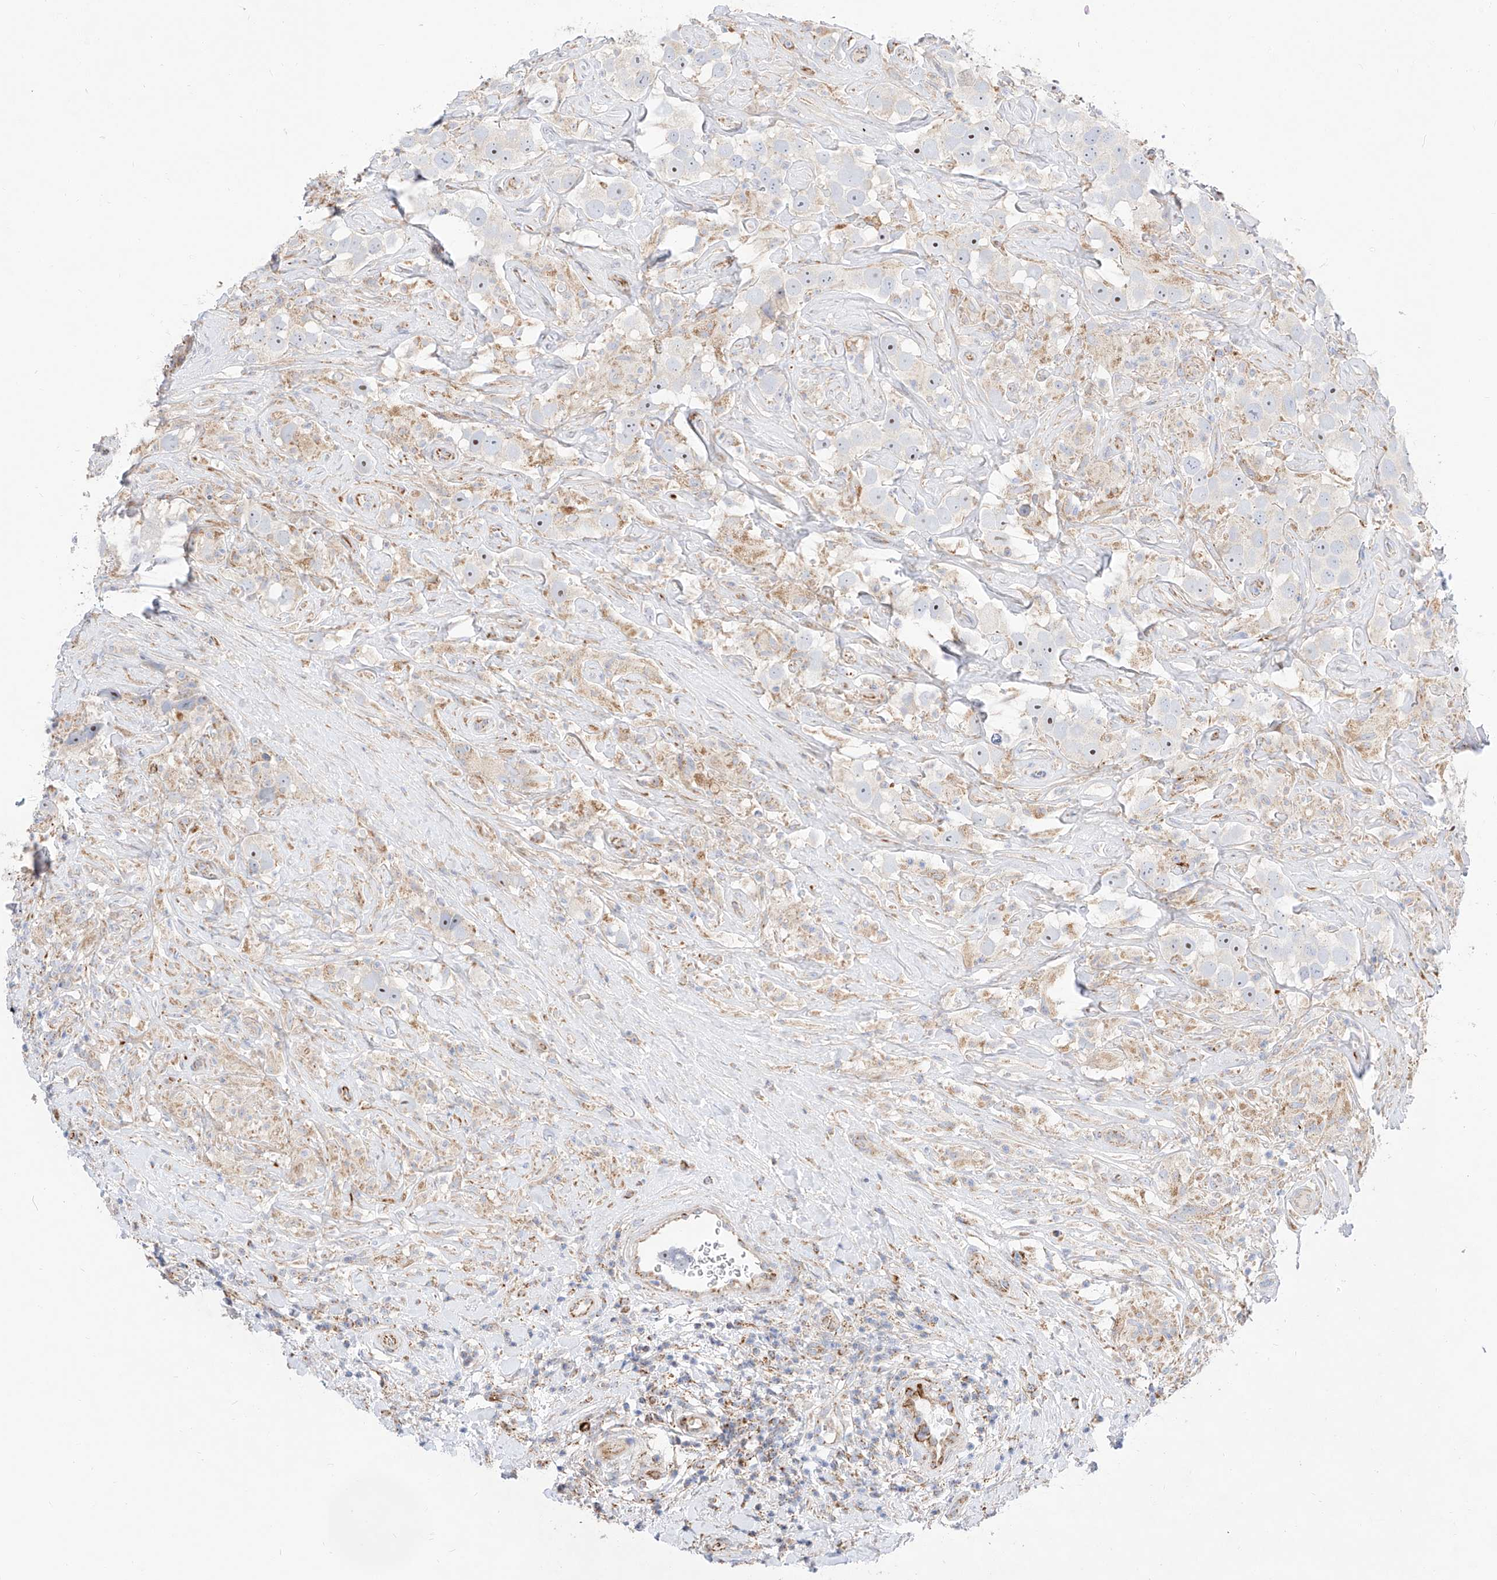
{"staining": {"intensity": "negative", "quantity": "none", "location": "none"}, "tissue": "testis cancer", "cell_type": "Tumor cells", "image_type": "cancer", "snomed": [{"axis": "morphology", "description": "Seminoma, NOS"}, {"axis": "topography", "description": "Testis"}], "caption": "Immunohistochemistry of human seminoma (testis) displays no expression in tumor cells.", "gene": "CST9", "patient": {"sex": "male", "age": 49}}